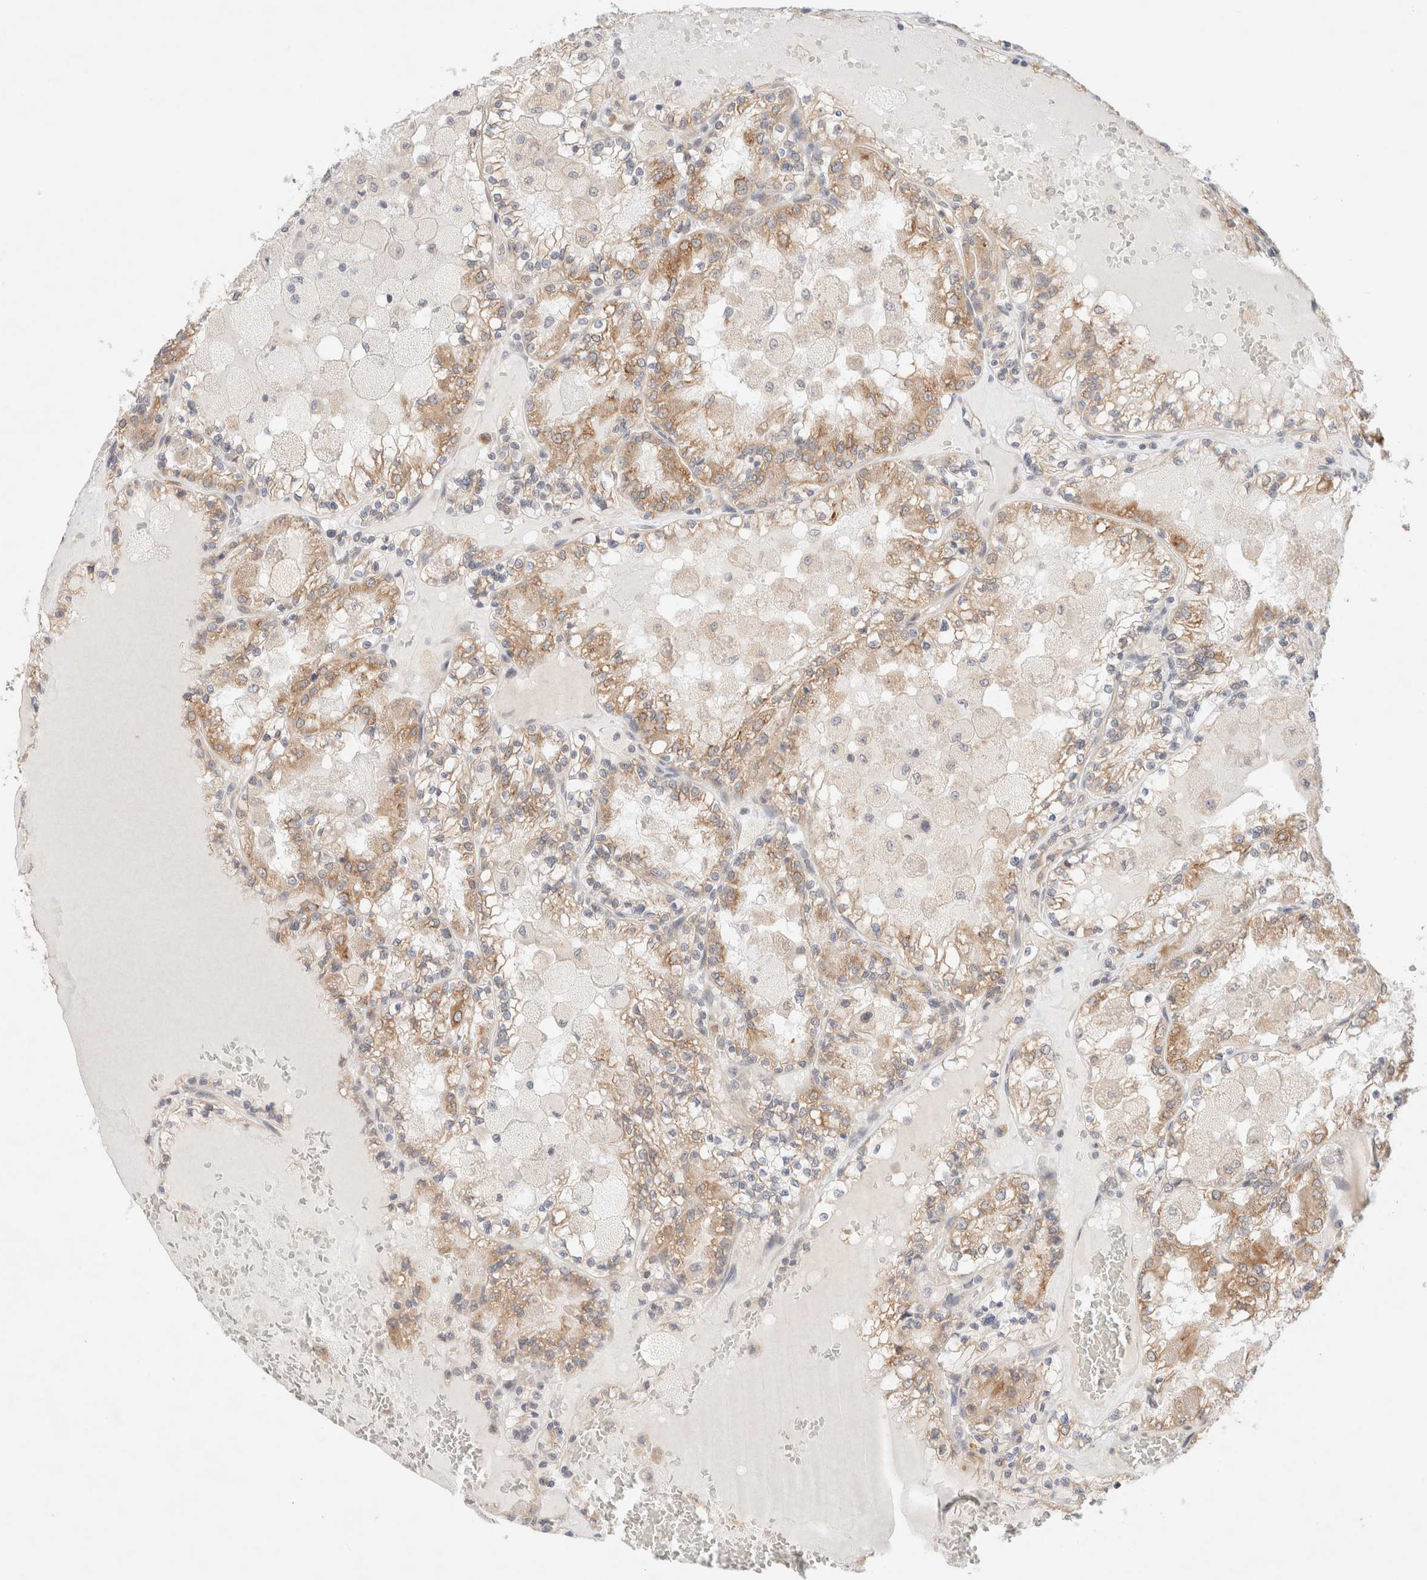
{"staining": {"intensity": "moderate", "quantity": ">75%", "location": "cytoplasmic/membranous"}, "tissue": "renal cancer", "cell_type": "Tumor cells", "image_type": "cancer", "snomed": [{"axis": "morphology", "description": "Adenocarcinoma, NOS"}, {"axis": "topography", "description": "Kidney"}], "caption": "Renal cancer (adenocarcinoma) was stained to show a protein in brown. There is medium levels of moderate cytoplasmic/membranous positivity in approximately >75% of tumor cells.", "gene": "RRP15", "patient": {"sex": "female", "age": 56}}